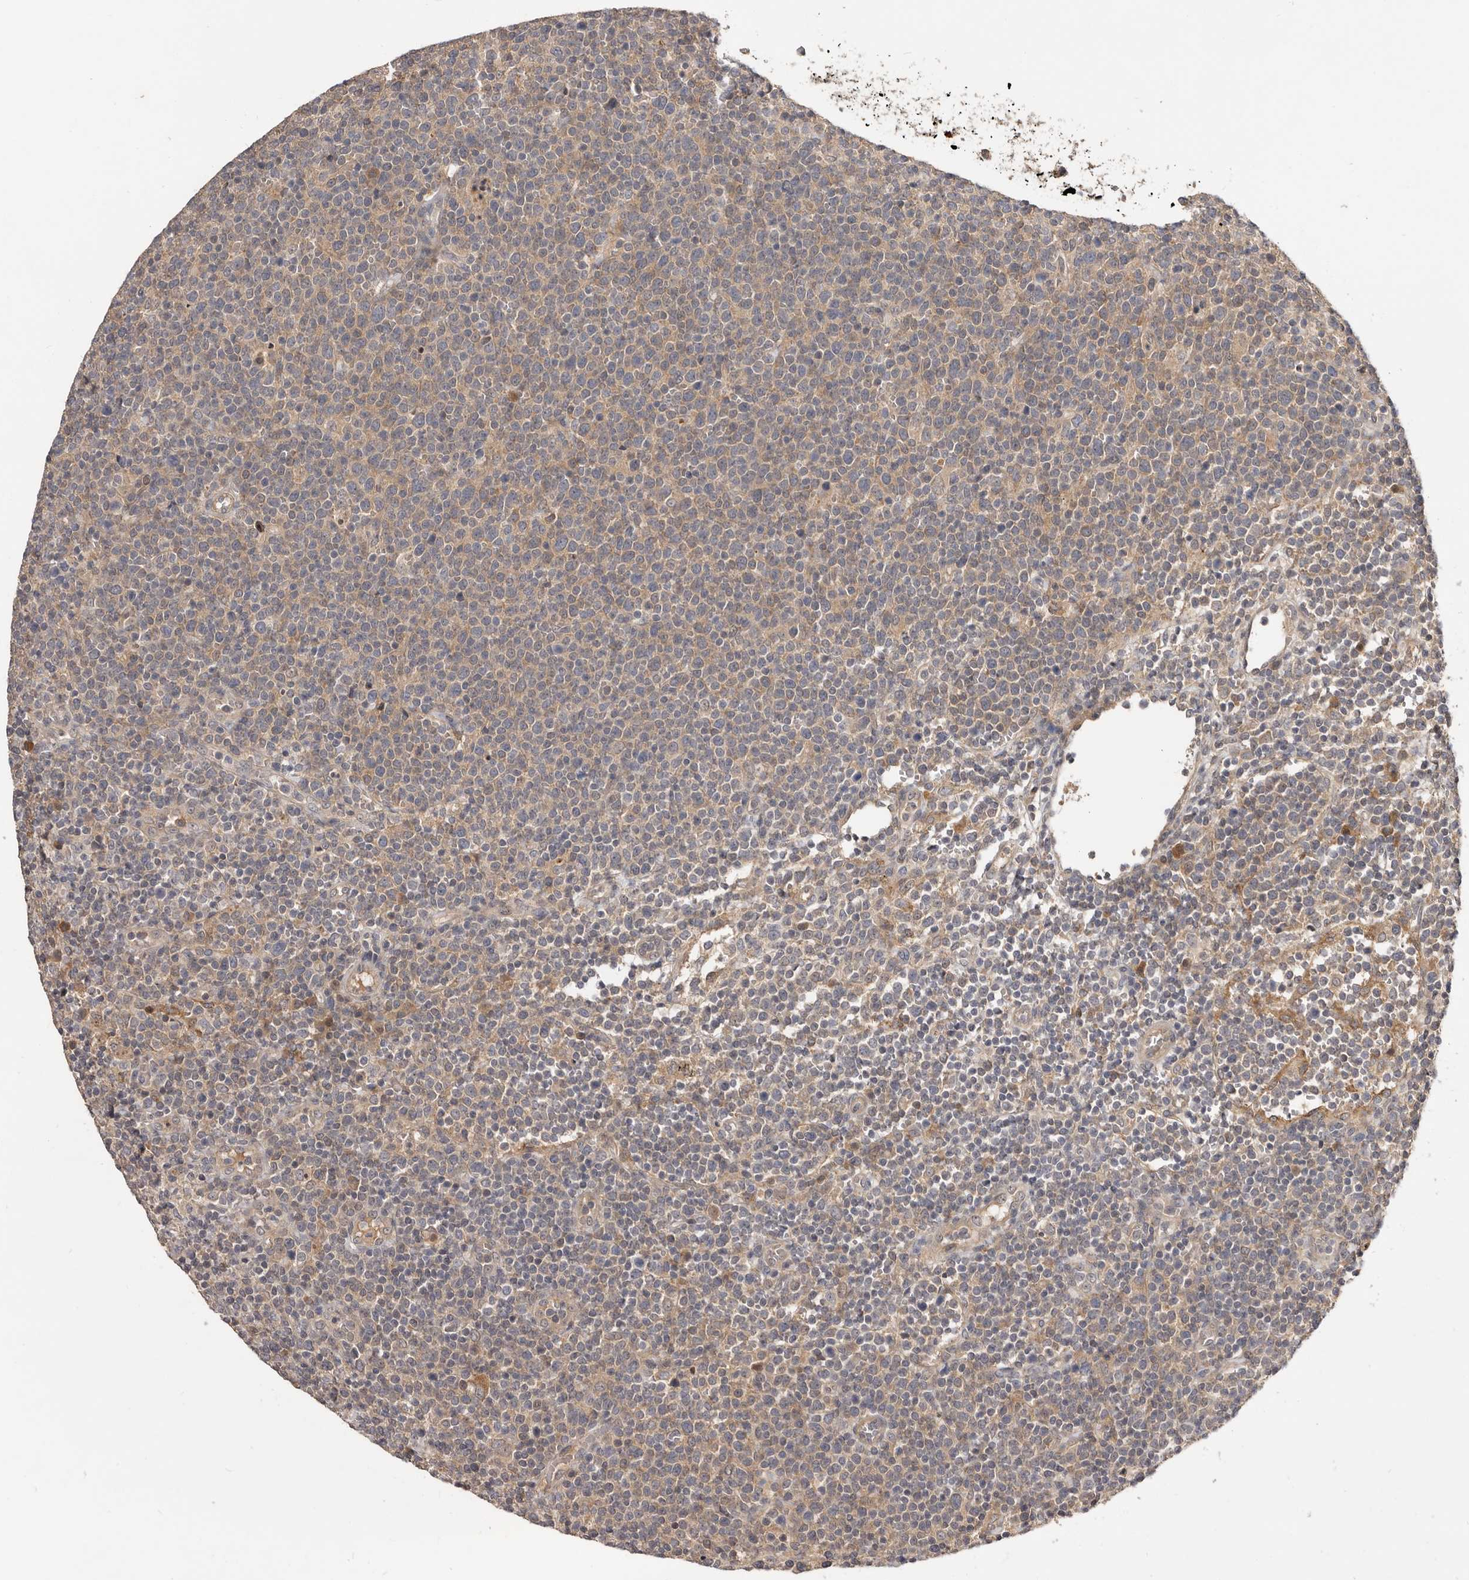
{"staining": {"intensity": "weak", "quantity": "25%-75%", "location": "cytoplasmic/membranous"}, "tissue": "lymphoma", "cell_type": "Tumor cells", "image_type": "cancer", "snomed": [{"axis": "morphology", "description": "Malignant lymphoma, non-Hodgkin's type, High grade"}, {"axis": "topography", "description": "Lymph node"}], "caption": "Approximately 25%-75% of tumor cells in lymphoma reveal weak cytoplasmic/membranous protein positivity as visualized by brown immunohistochemical staining.", "gene": "INAVA", "patient": {"sex": "male", "age": 61}}